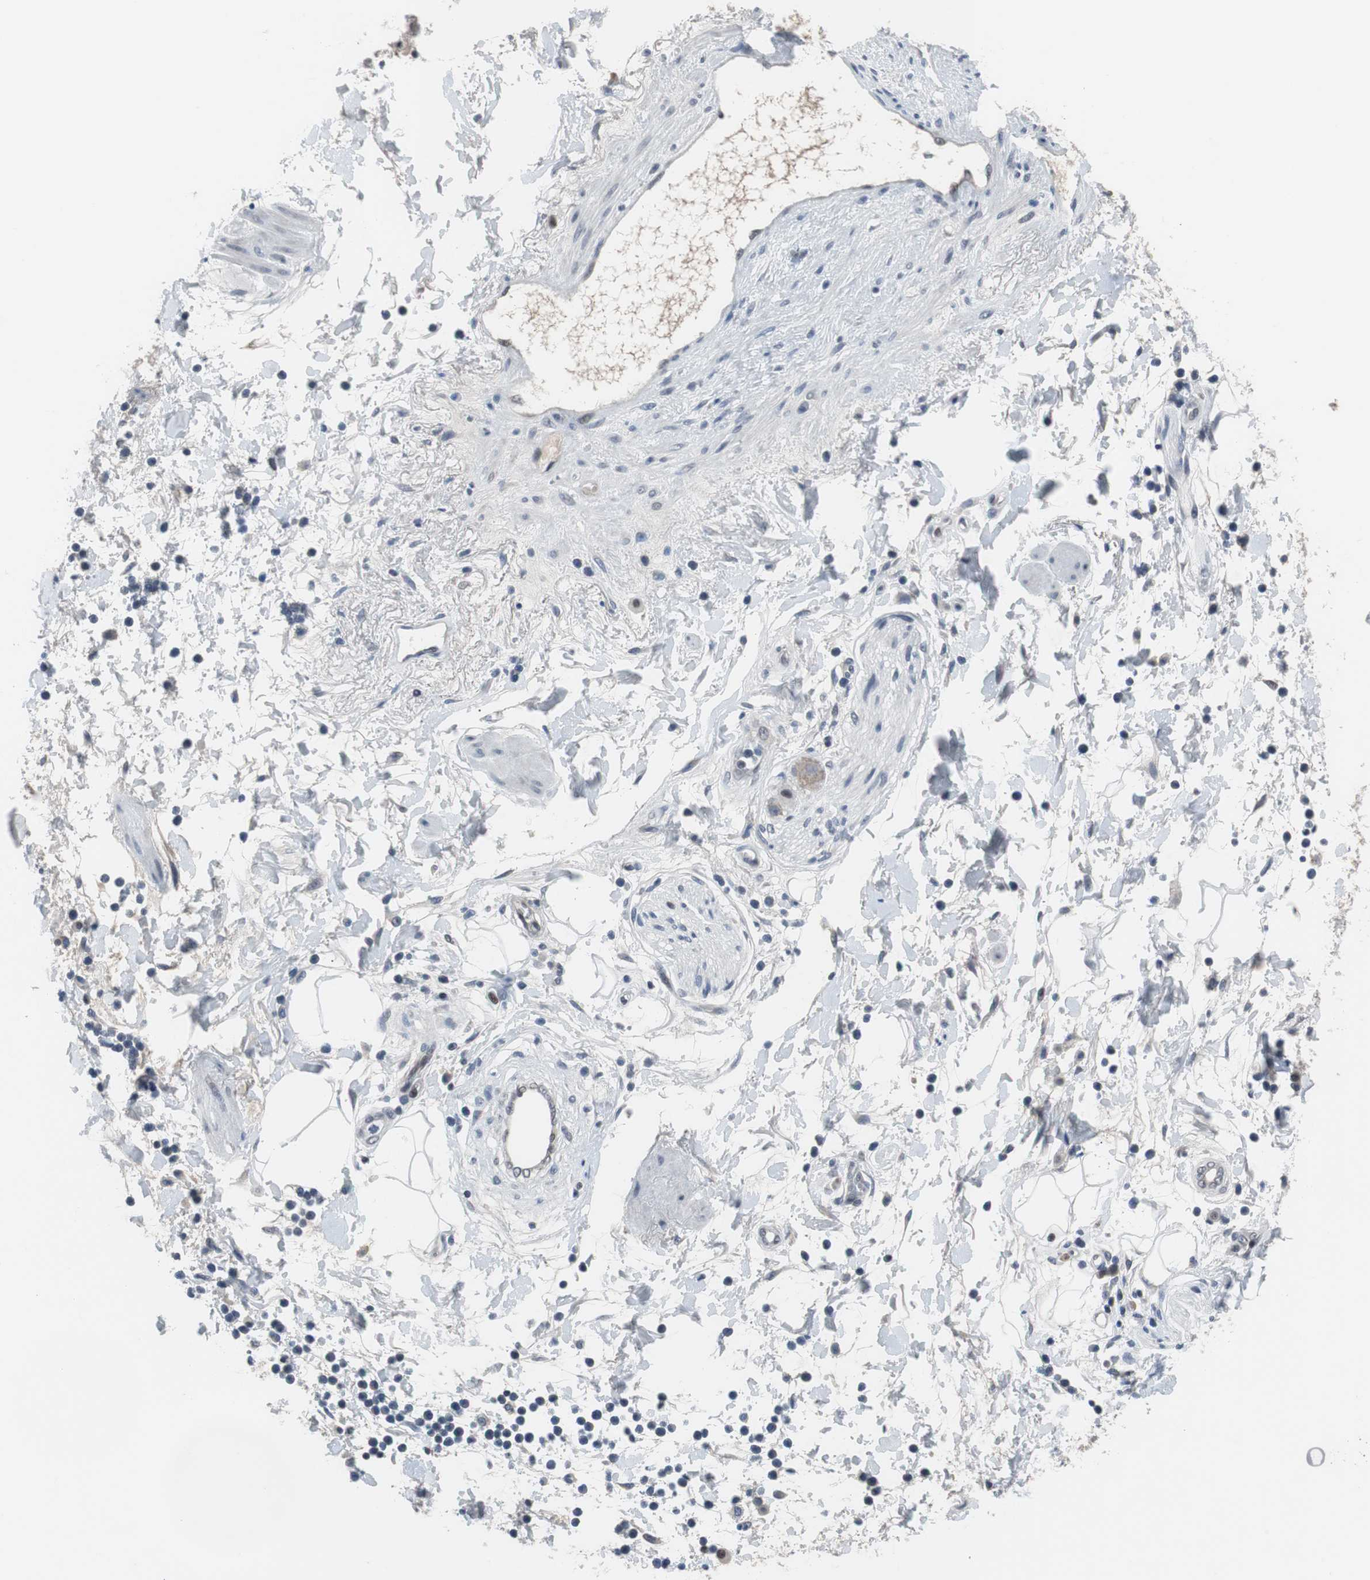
{"staining": {"intensity": "negative", "quantity": "none", "location": "none"}, "tissue": "adipose tissue", "cell_type": "Adipocytes", "image_type": "normal", "snomed": [{"axis": "morphology", "description": "Normal tissue, NOS"}, {"axis": "topography", "description": "Soft tissue"}, {"axis": "topography", "description": "Peripheral nerve tissue"}], "caption": "This is an immunohistochemistry (IHC) photomicrograph of benign adipose tissue. There is no positivity in adipocytes.", "gene": "TP63", "patient": {"sex": "female", "age": 71}}